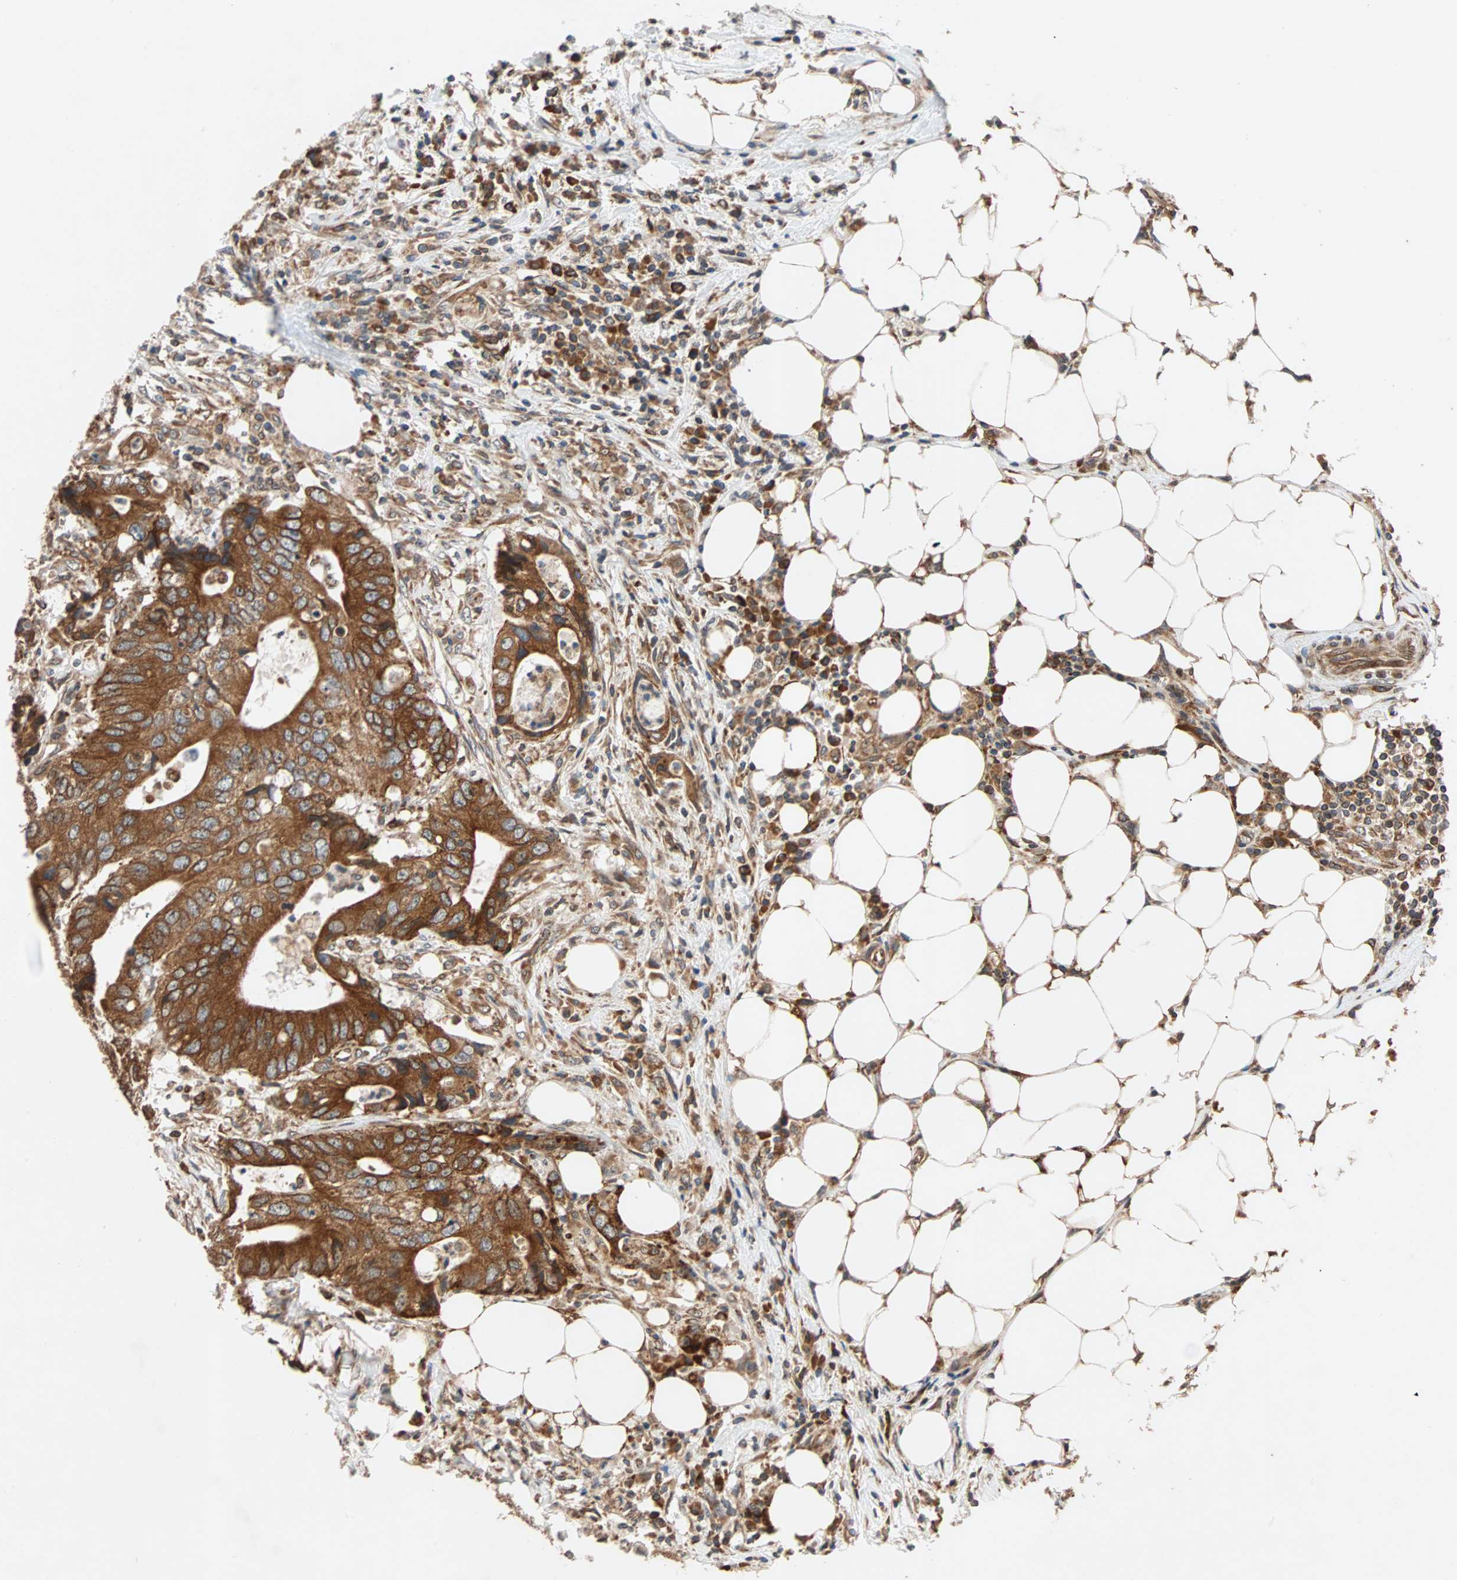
{"staining": {"intensity": "strong", "quantity": ">75%", "location": "cytoplasmic/membranous"}, "tissue": "colorectal cancer", "cell_type": "Tumor cells", "image_type": "cancer", "snomed": [{"axis": "morphology", "description": "Adenocarcinoma, NOS"}, {"axis": "topography", "description": "Colon"}], "caption": "Protein analysis of colorectal adenocarcinoma tissue demonstrates strong cytoplasmic/membranous positivity in about >75% of tumor cells.", "gene": "AUP1", "patient": {"sex": "male", "age": 71}}